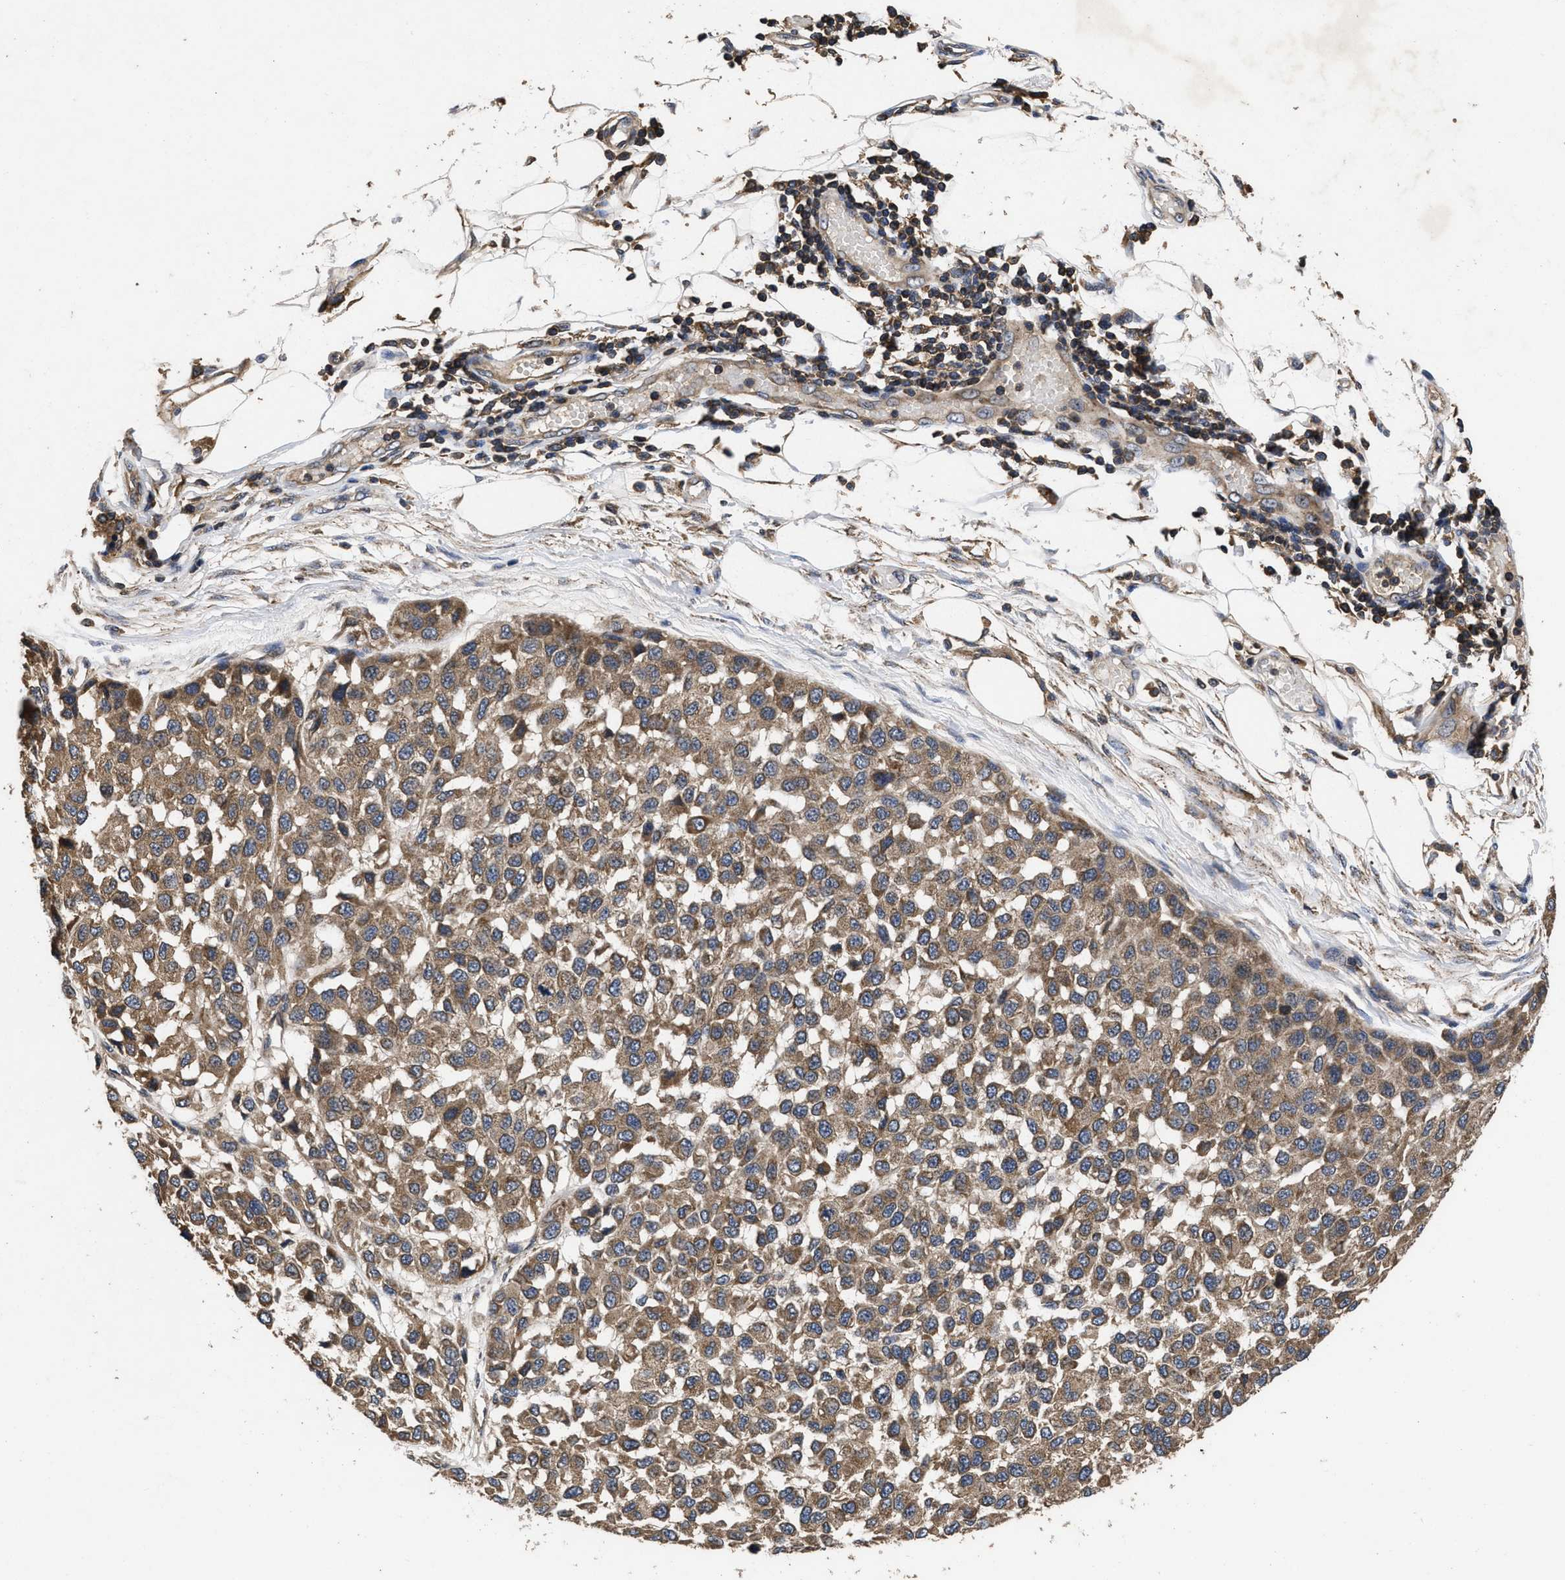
{"staining": {"intensity": "moderate", "quantity": ">75%", "location": "cytoplasmic/membranous"}, "tissue": "melanoma", "cell_type": "Tumor cells", "image_type": "cancer", "snomed": [{"axis": "morphology", "description": "Normal tissue, NOS"}, {"axis": "morphology", "description": "Malignant melanoma, NOS"}, {"axis": "topography", "description": "Skin"}], "caption": "Melanoma stained with immunohistochemistry shows moderate cytoplasmic/membranous expression in approximately >75% of tumor cells.", "gene": "LRRC3", "patient": {"sex": "male", "age": 62}}